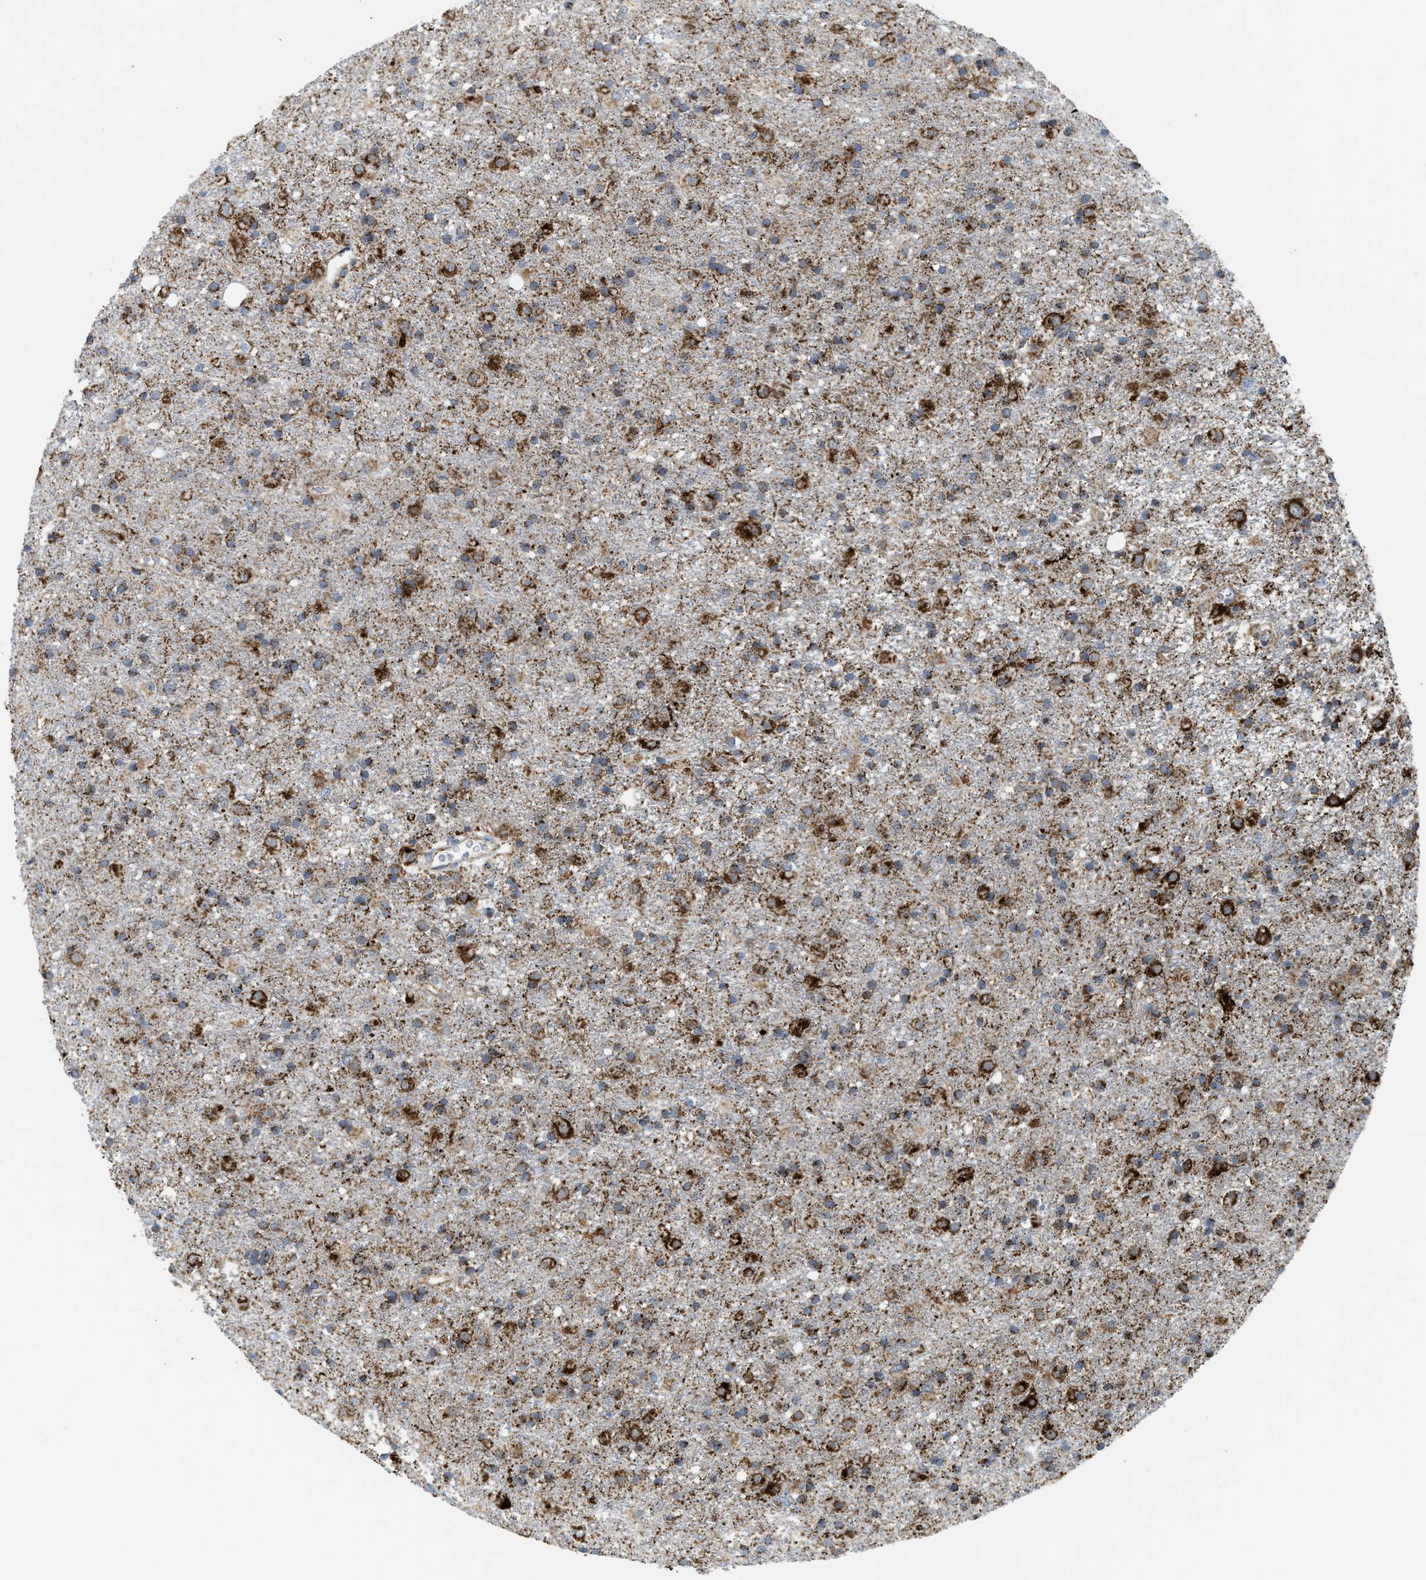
{"staining": {"intensity": "strong", "quantity": ">75%", "location": "cytoplasmic/membranous"}, "tissue": "glioma", "cell_type": "Tumor cells", "image_type": "cancer", "snomed": [{"axis": "morphology", "description": "Glioma, malignant, Low grade"}, {"axis": "topography", "description": "Brain"}], "caption": "Glioma stained with a protein marker shows strong staining in tumor cells.", "gene": "GATD3", "patient": {"sex": "male", "age": 65}}